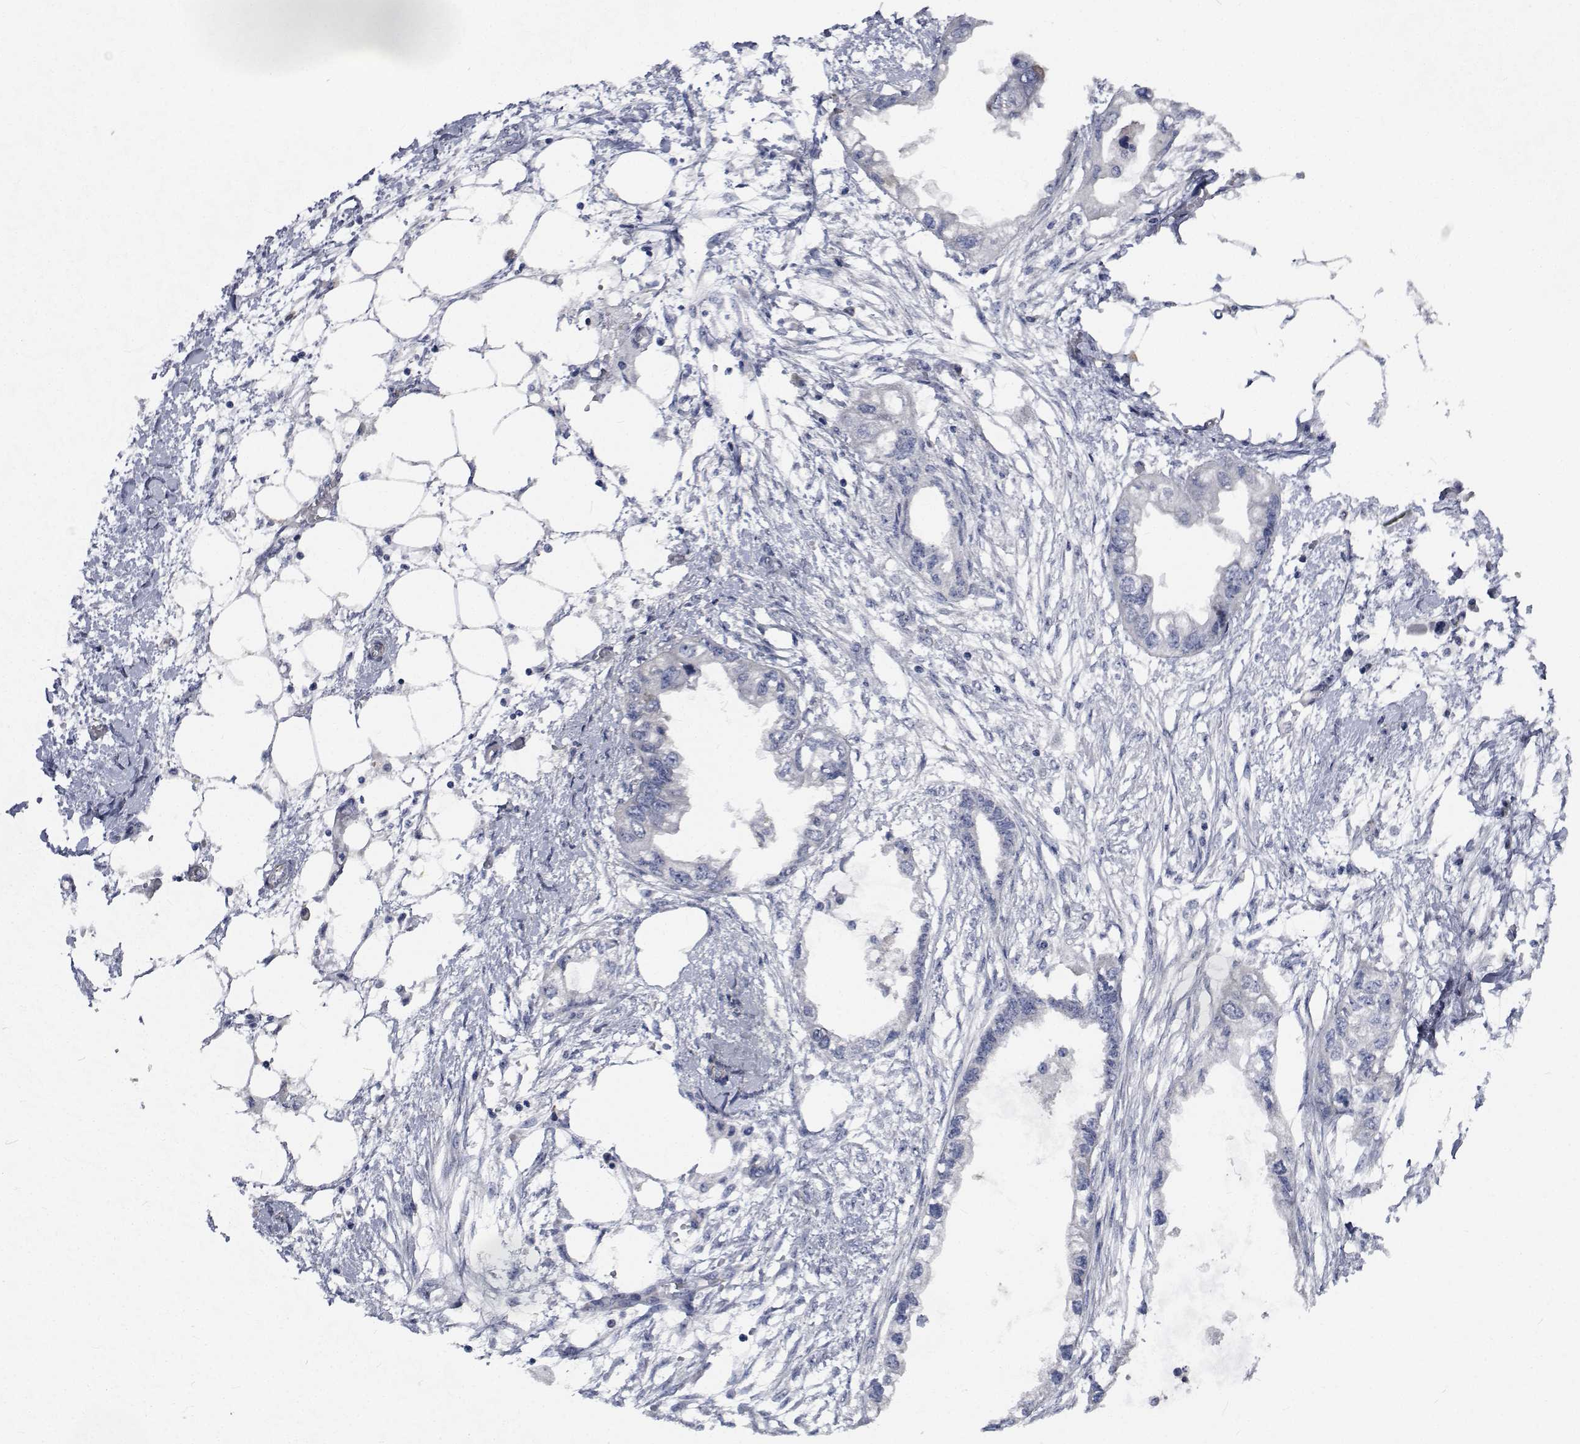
{"staining": {"intensity": "negative", "quantity": "none", "location": "none"}, "tissue": "endometrial cancer", "cell_type": "Tumor cells", "image_type": "cancer", "snomed": [{"axis": "morphology", "description": "Adenocarcinoma, NOS"}, {"axis": "morphology", "description": "Adenocarcinoma, metastatic, NOS"}, {"axis": "topography", "description": "Adipose tissue"}, {"axis": "topography", "description": "Endometrium"}], "caption": "High magnification brightfield microscopy of endometrial cancer stained with DAB (brown) and counterstained with hematoxylin (blue): tumor cells show no significant staining.", "gene": "TTBK1", "patient": {"sex": "female", "age": 67}}